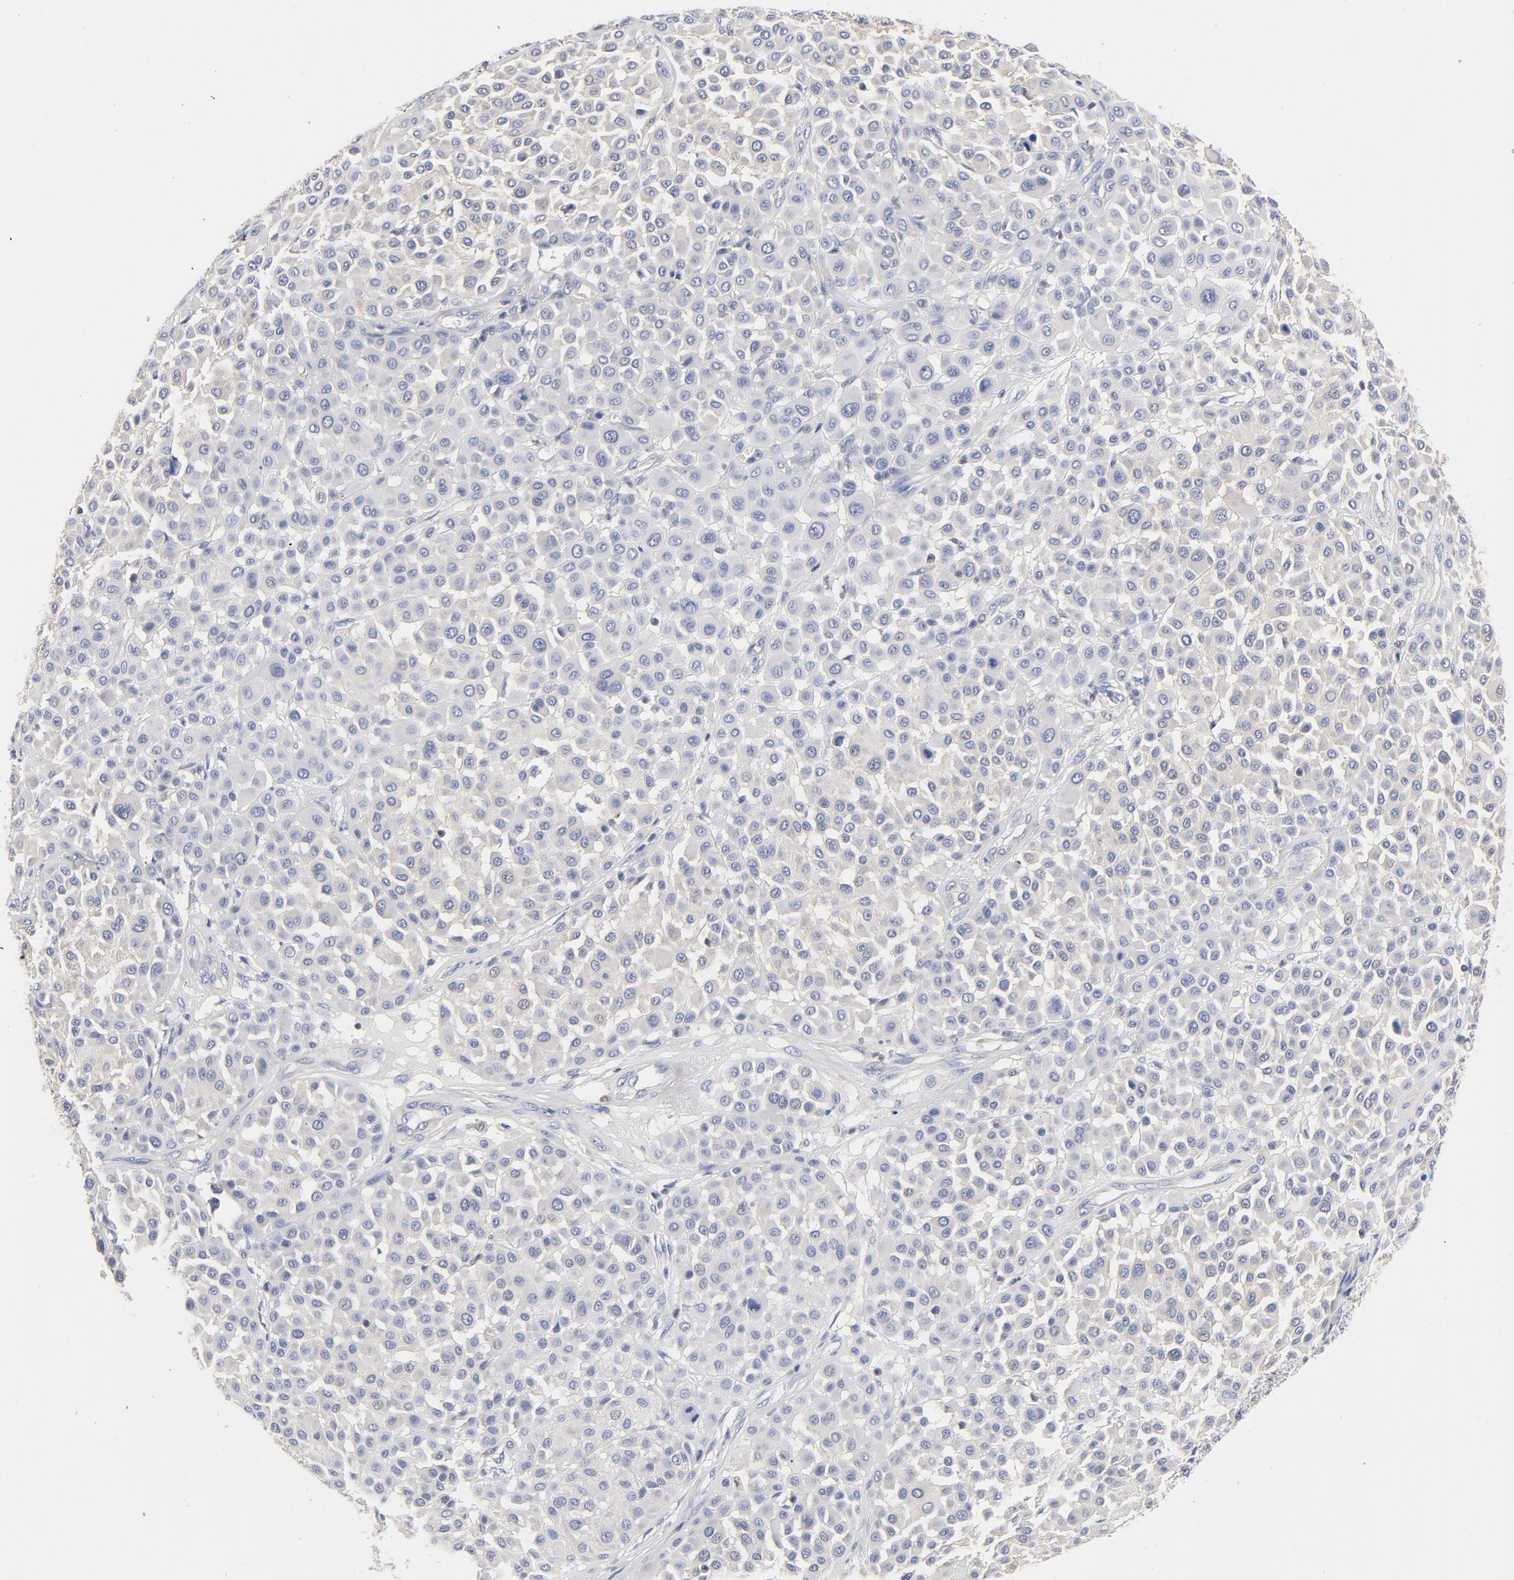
{"staining": {"intensity": "negative", "quantity": "none", "location": "none"}, "tissue": "melanoma", "cell_type": "Tumor cells", "image_type": "cancer", "snomed": [{"axis": "morphology", "description": "Malignant melanoma, Metastatic site"}, {"axis": "topography", "description": "Soft tissue"}], "caption": "IHC image of neoplastic tissue: human melanoma stained with DAB shows no significant protein expression in tumor cells. Nuclei are stained in blue.", "gene": "CAB39L", "patient": {"sex": "male", "age": 41}}